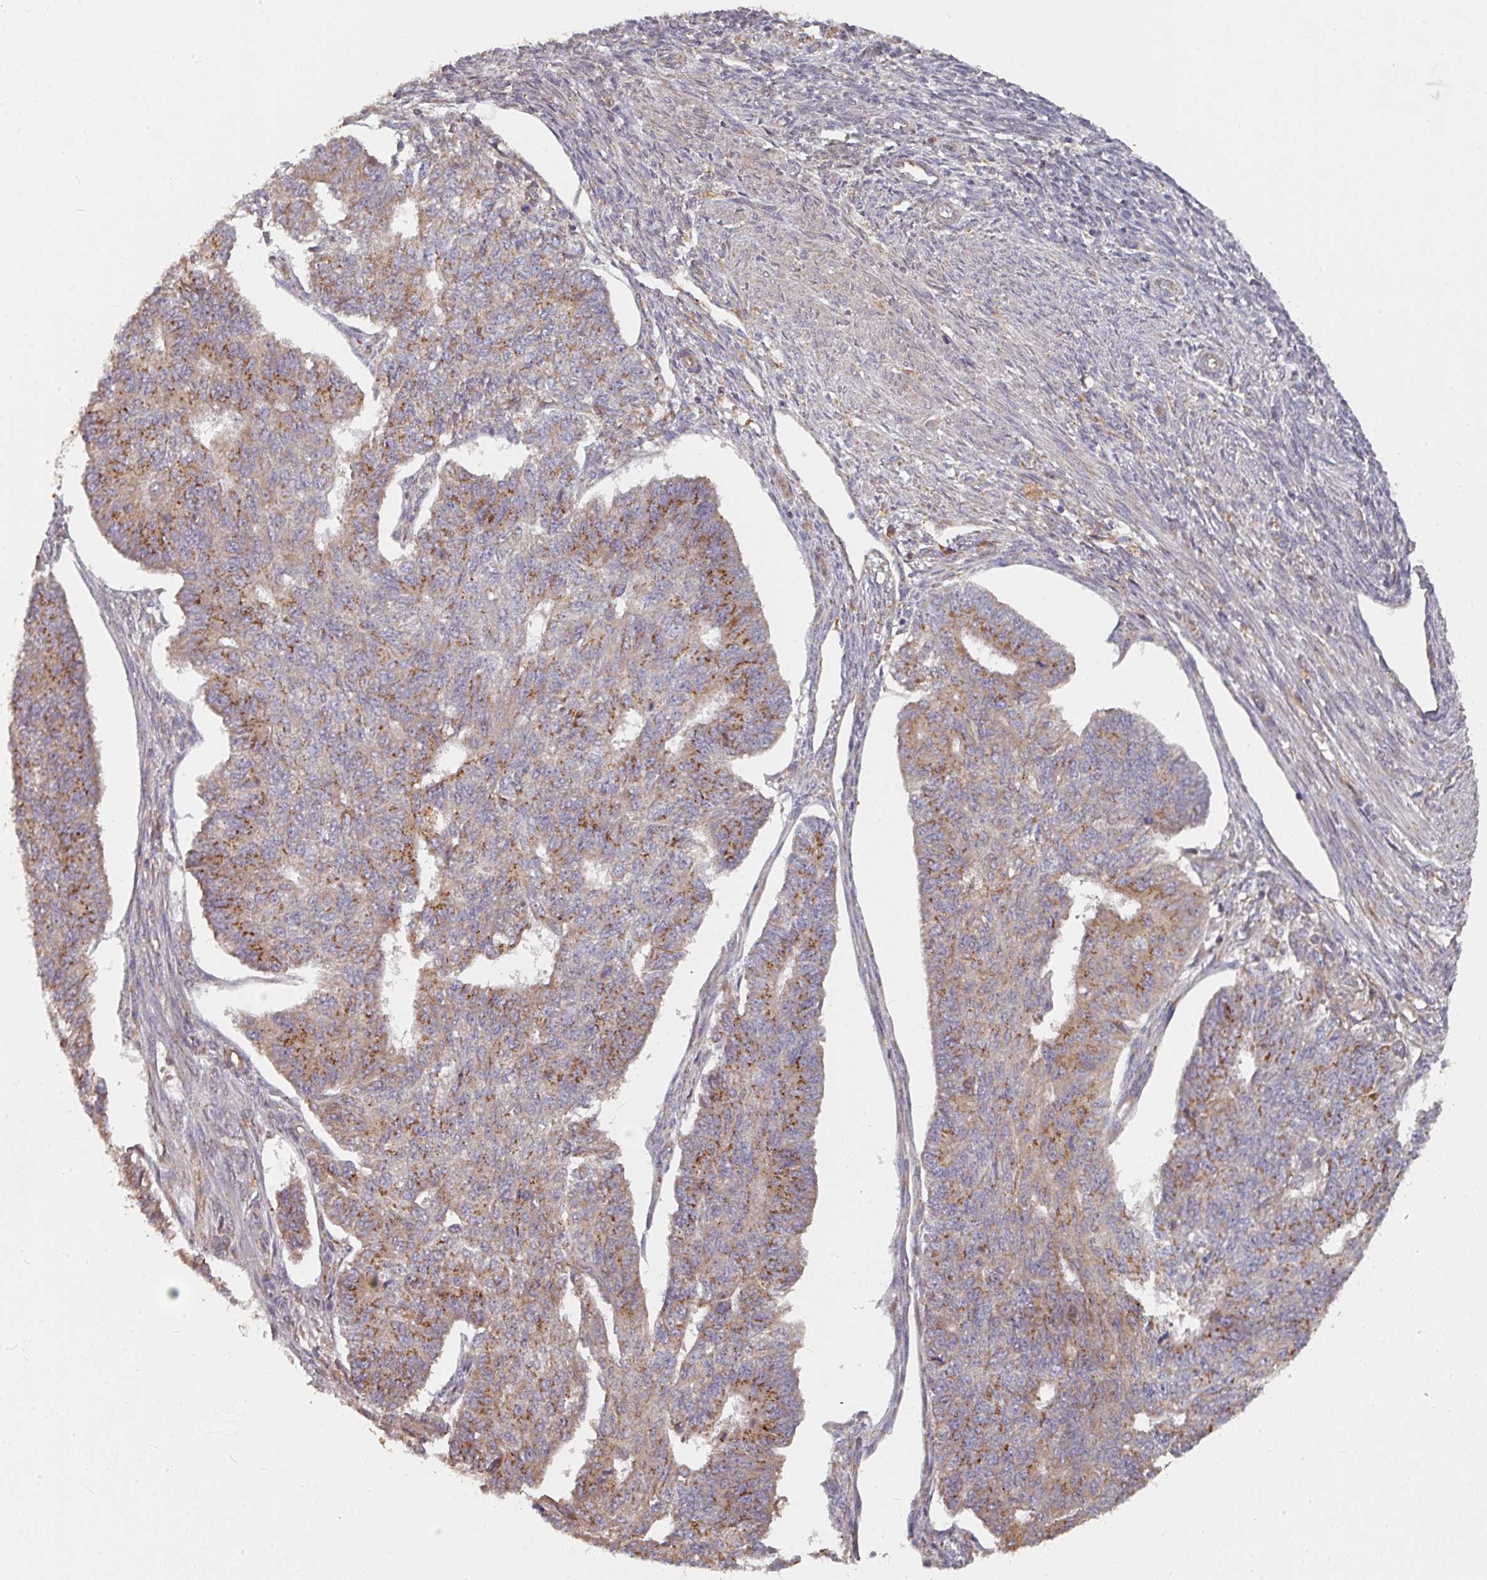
{"staining": {"intensity": "moderate", "quantity": ">75%", "location": "cytoplasmic/membranous"}, "tissue": "endometrial cancer", "cell_type": "Tumor cells", "image_type": "cancer", "snomed": [{"axis": "morphology", "description": "Adenocarcinoma, NOS"}, {"axis": "topography", "description": "Endometrium"}], "caption": "There is medium levels of moderate cytoplasmic/membranous expression in tumor cells of endometrial cancer (adenocarcinoma), as demonstrated by immunohistochemical staining (brown color).", "gene": "EDEM2", "patient": {"sex": "female", "age": 32}}